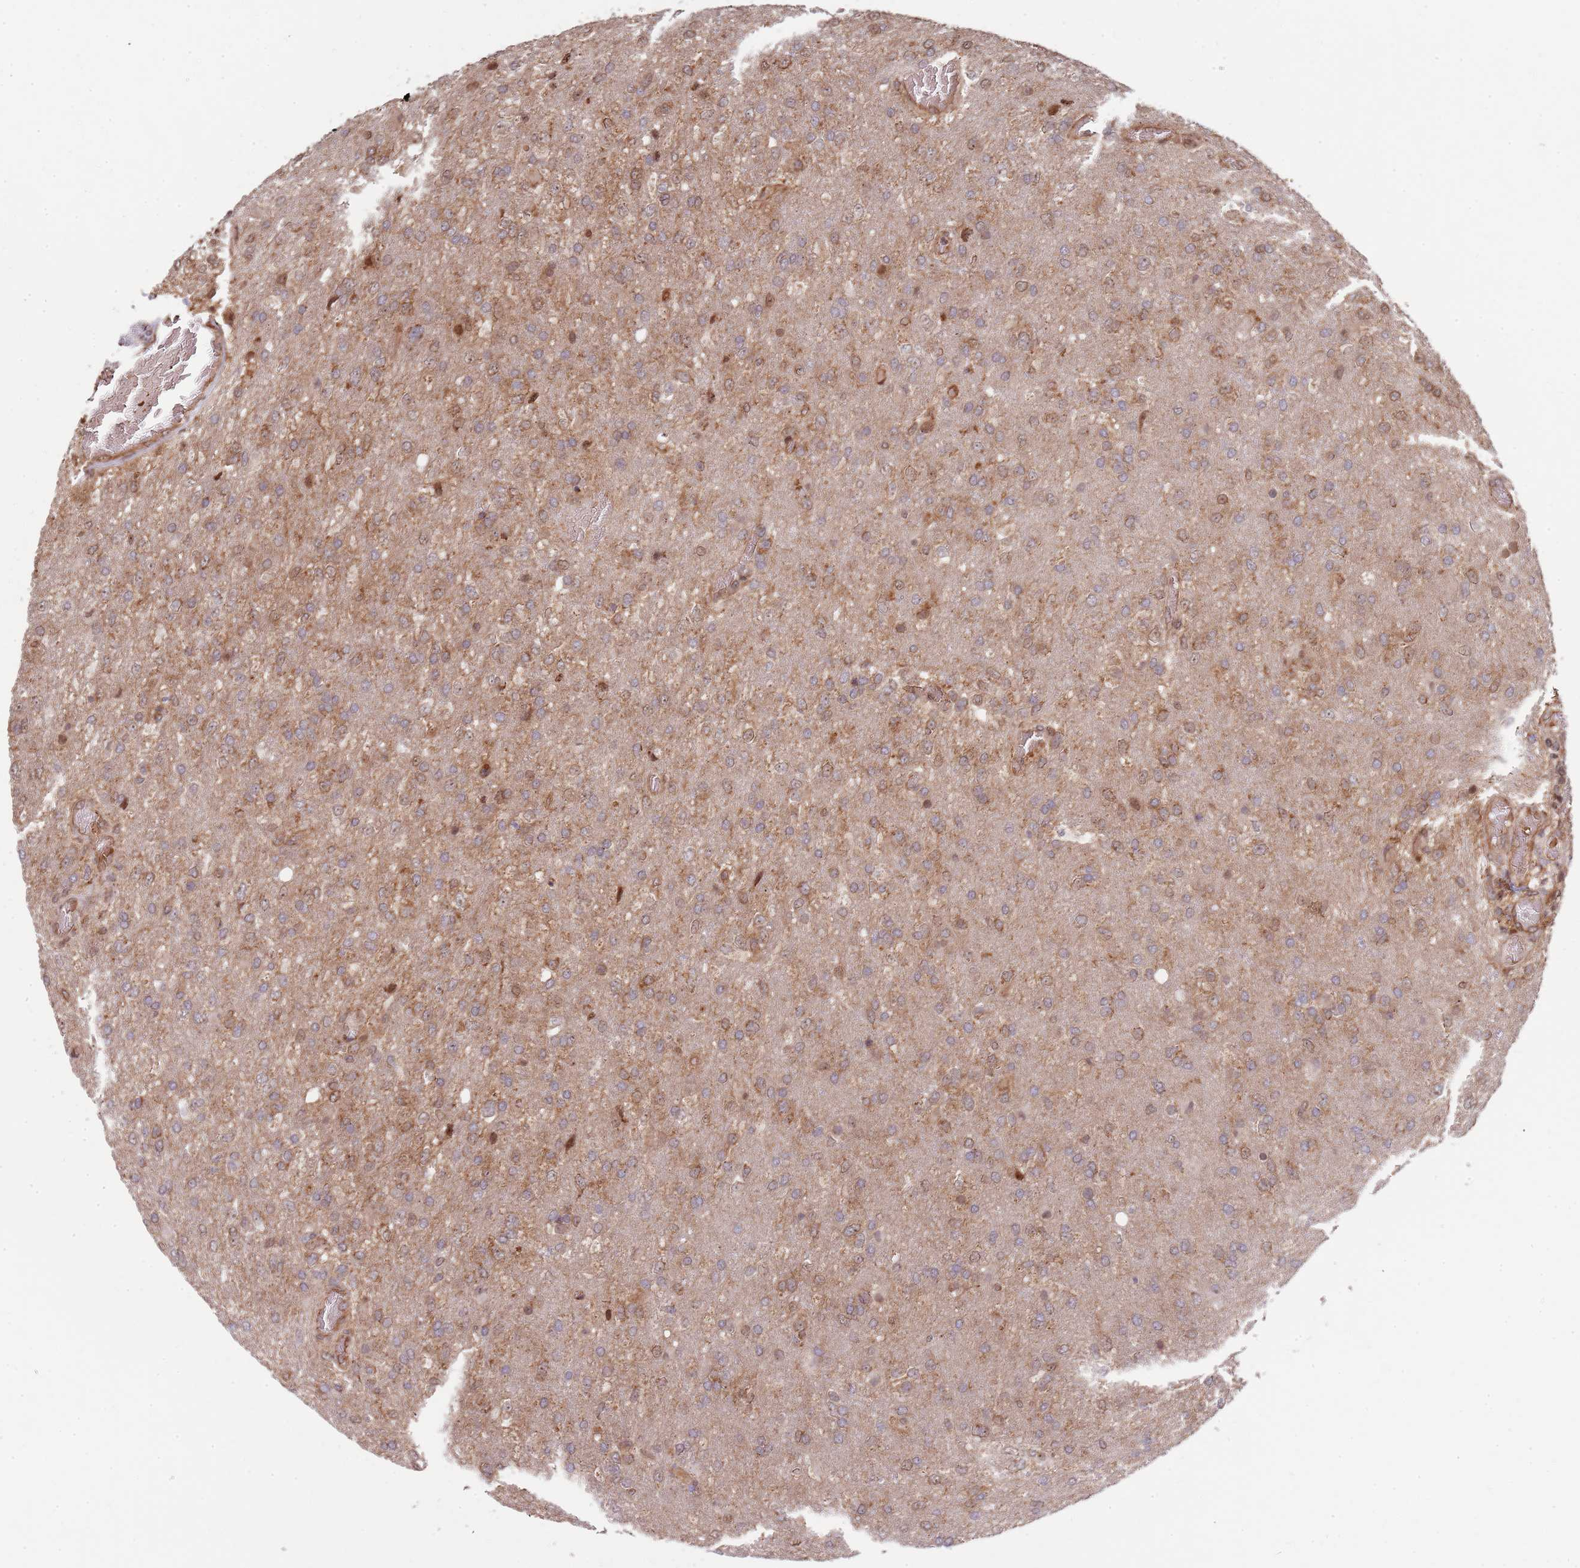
{"staining": {"intensity": "moderate", "quantity": "25%-75%", "location": "cytoplasmic/membranous"}, "tissue": "glioma", "cell_type": "Tumor cells", "image_type": "cancer", "snomed": [{"axis": "morphology", "description": "Glioma, malignant, High grade"}, {"axis": "topography", "description": "Brain"}], "caption": "Protein staining of high-grade glioma (malignant) tissue shows moderate cytoplasmic/membranous staining in about 25%-75% of tumor cells. Using DAB (3,3'-diaminobenzidine) (brown) and hematoxylin (blue) stains, captured at high magnification using brightfield microscopy.", "gene": "DCHS1", "patient": {"sex": "female", "age": 74}}